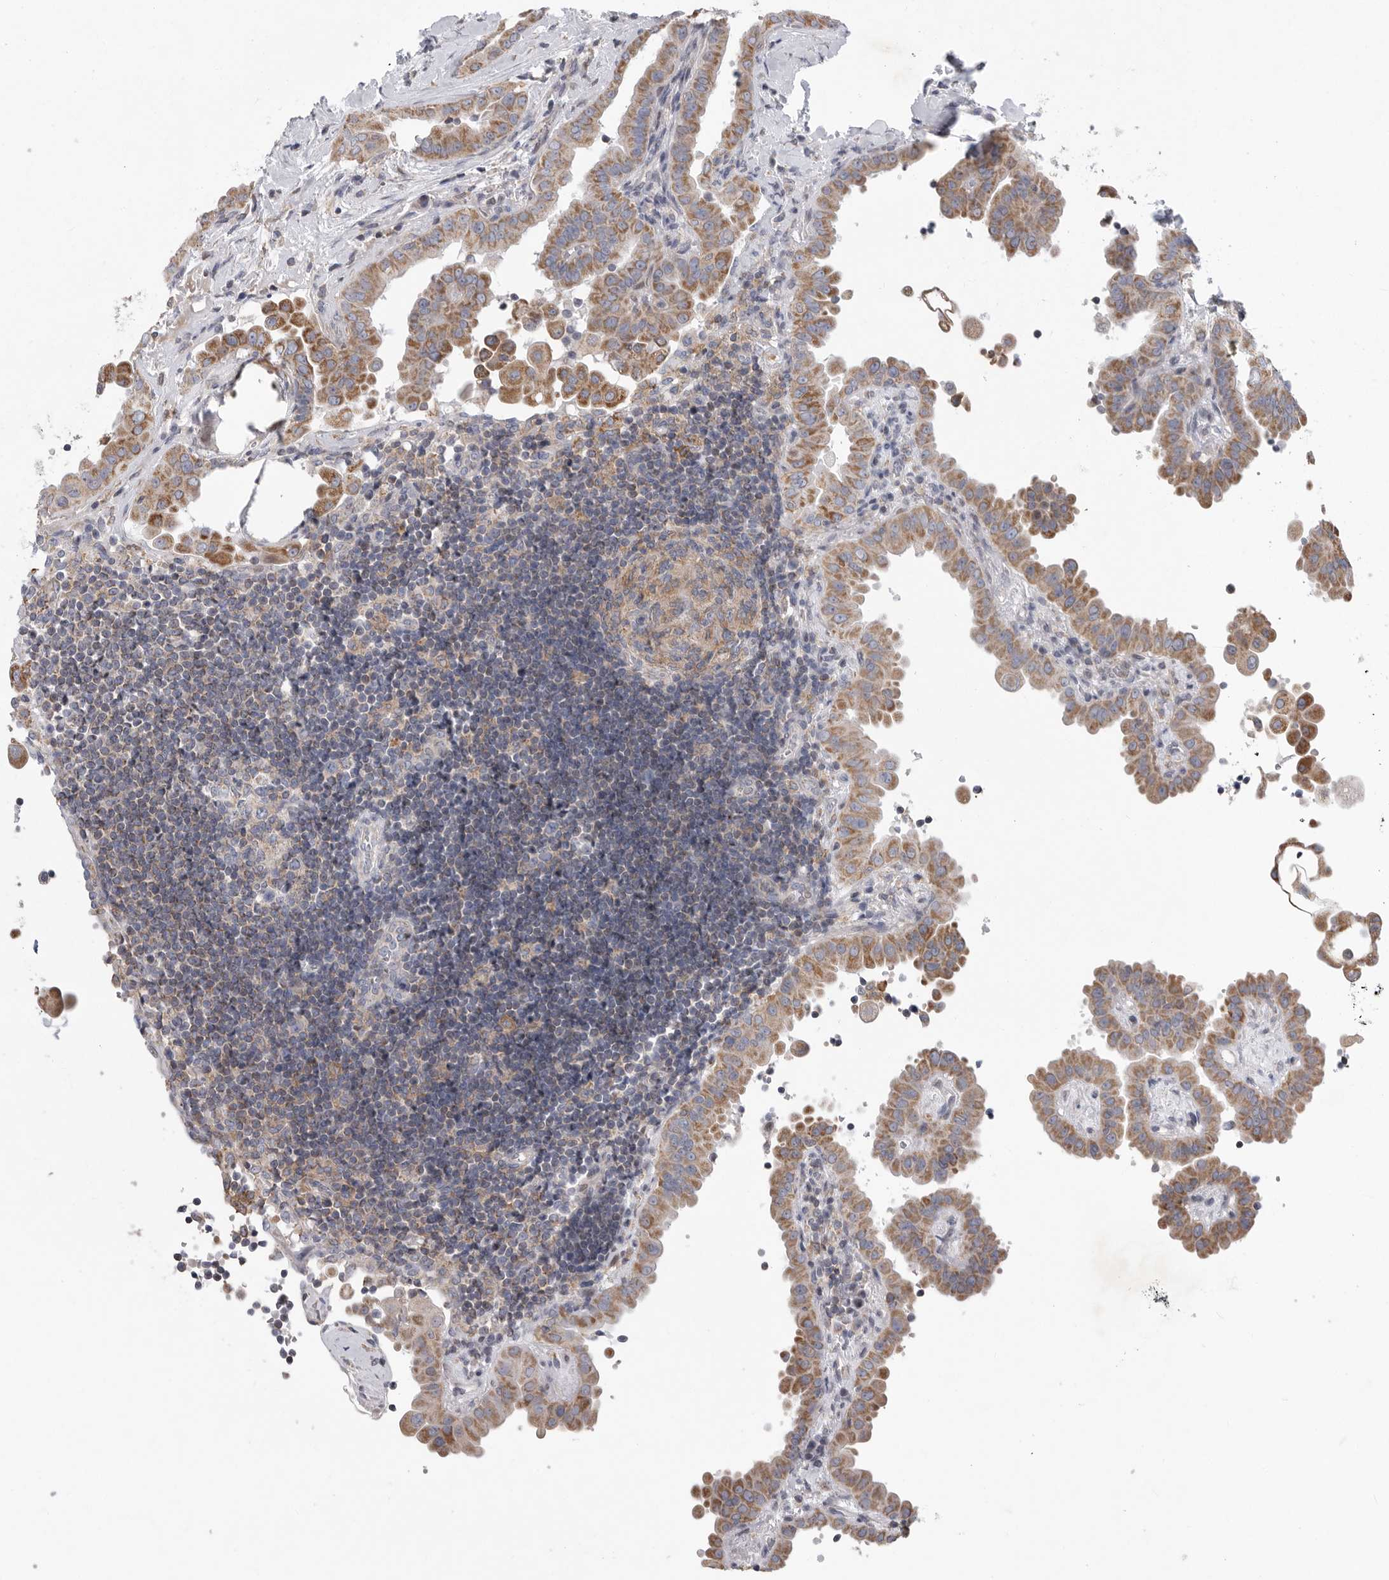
{"staining": {"intensity": "moderate", "quantity": ">75%", "location": "cytoplasmic/membranous"}, "tissue": "thyroid cancer", "cell_type": "Tumor cells", "image_type": "cancer", "snomed": [{"axis": "morphology", "description": "Papillary adenocarcinoma, NOS"}, {"axis": "topography", "description": "Thyroid gland"}], "caption": "Immunohistochemistry image of neoplastic tissue: papillary adenocarcinoma (thyroid) stained using immunohistochemistry shows medium levels of moderate protein expression localized specifically in the cytoplasmic/membranous of tumor cells, appearing as a cytoplasmic/membranous brown color.", "gene": "MPZL1", "patient": {"sex": "male", "age": 33}}